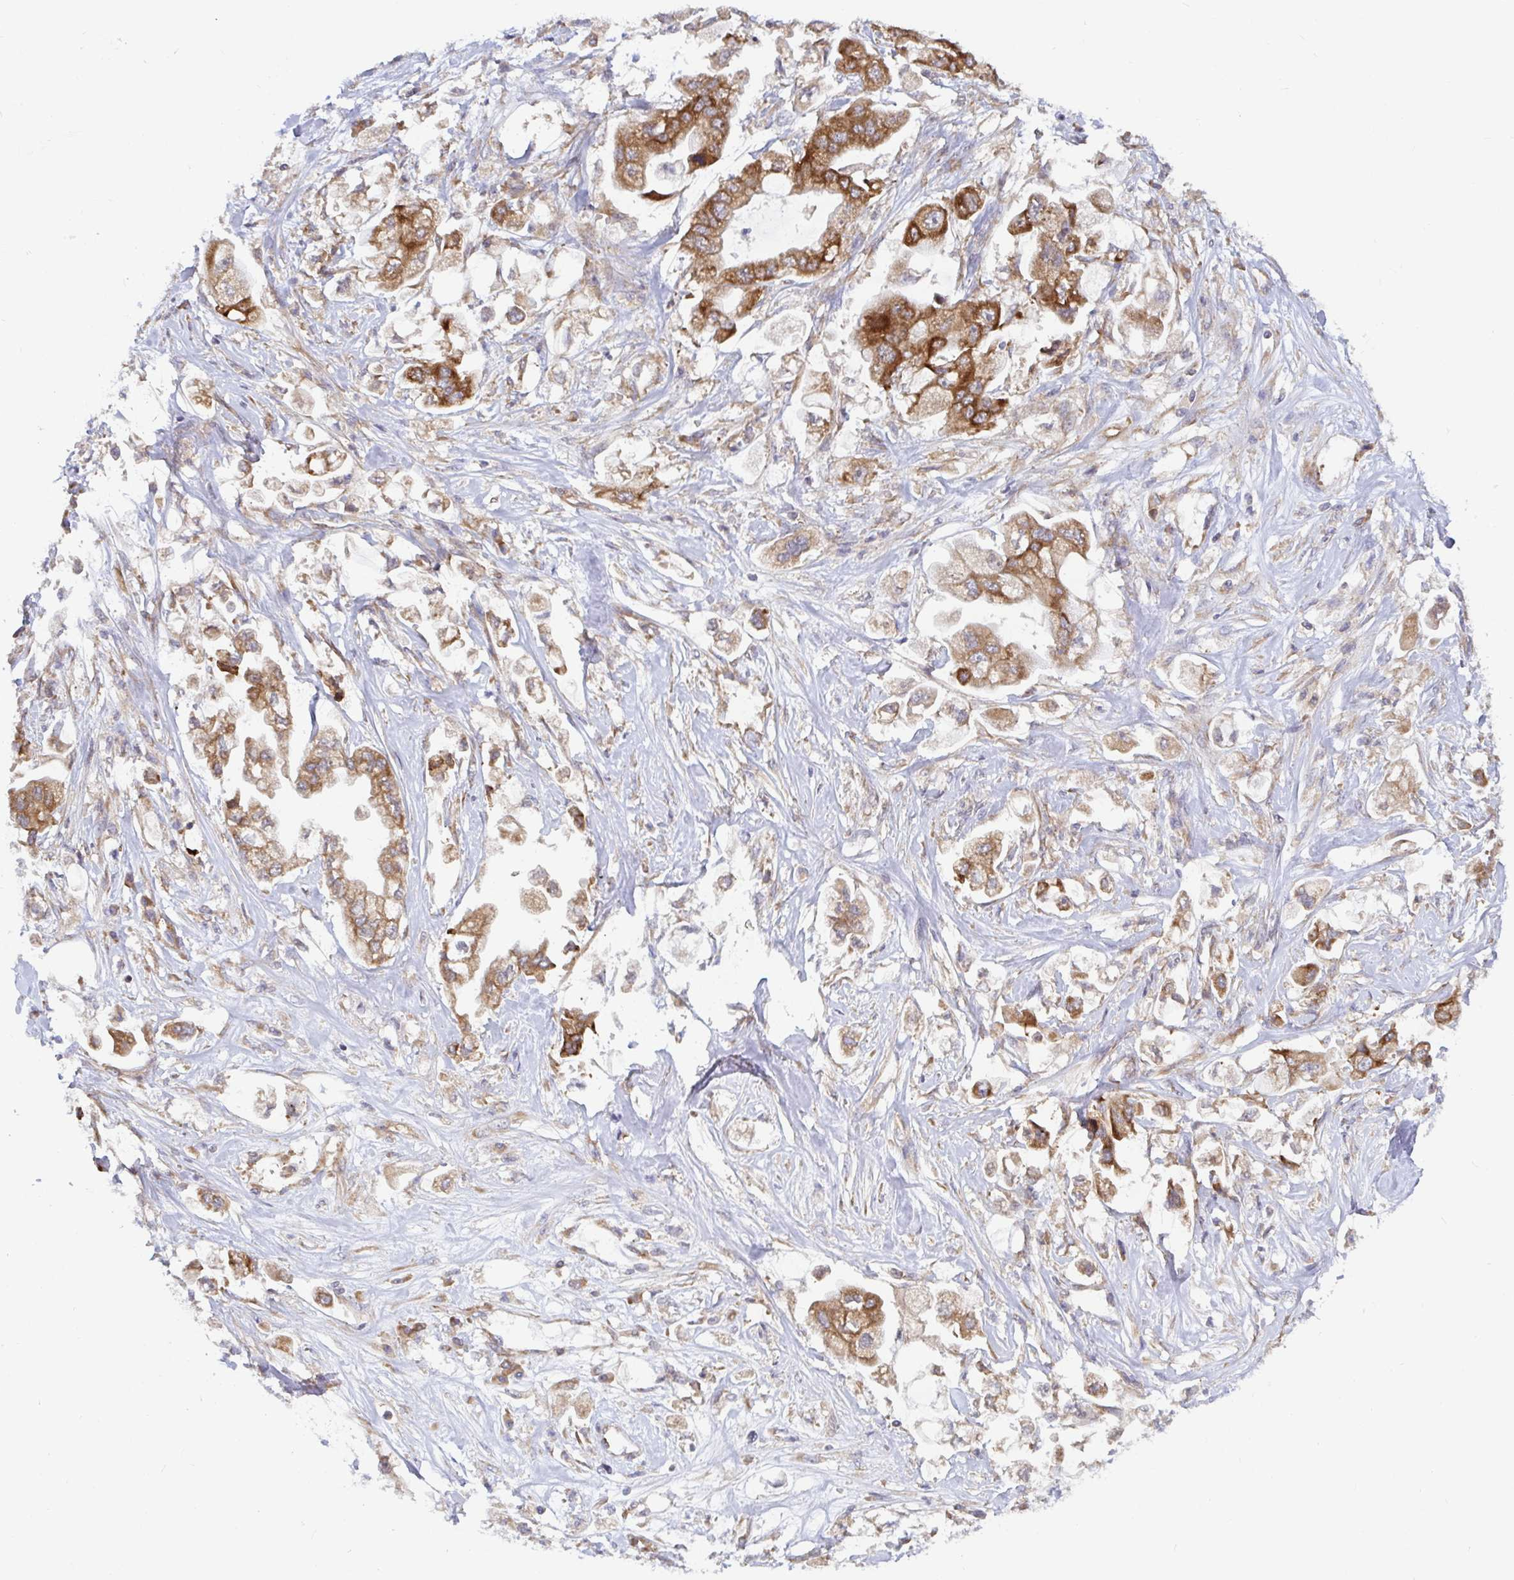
{"staining": {"intensity": "moderate", "quantity": ">75%", "location": "cytoplasmic/membranous"}, "tissue": "stomach cancer", "cell_type": "Tumor cells", "image_type": "cancer", "snomed": [{"axis": "morphology", "description": "Adenocarcinoma, NOS"}, {"axis": "topography", "description": "Stomach"}], "caption": "Adenocarcinoma (stomach) stained for a protein (brown) shows moderate cytoplasmic/membranous positive expression in about >75% of tumor cells.", "gene": "LARP1", "patient": {"sex": "male", "age": 62}}